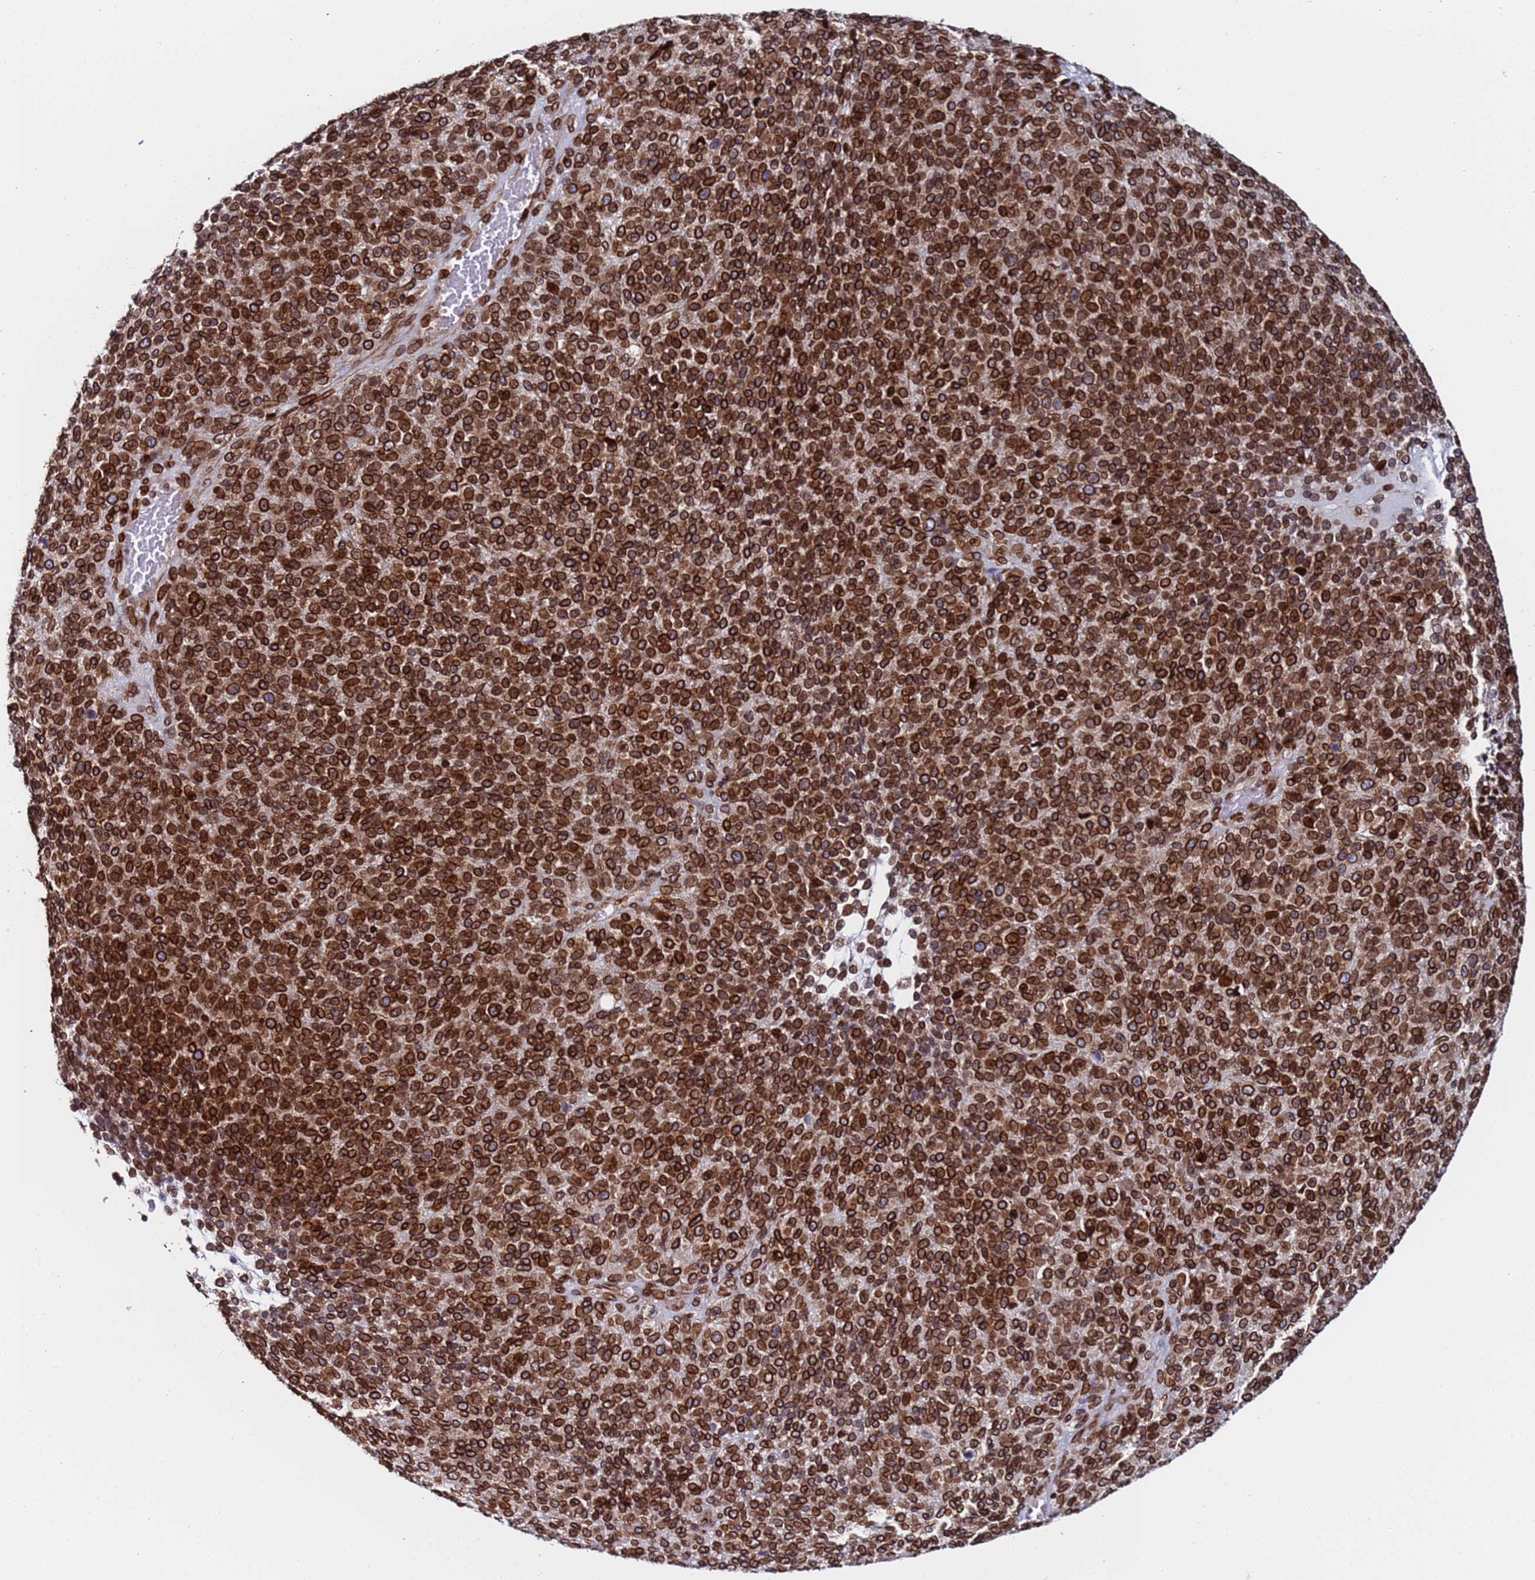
{"staining": {"intensity": "strong", "quantity": ">75%", "location": "cytoplasmic/membranous,nuclear"}, "tissue": "melanoma", "cell_type": "Tumor cells", "image_type": "cancer", "snomed": [{"axis": "morphology", "description": "Malignant melanoma, Metastatic site"}, {"axis": "topography", "description": "Brain"}], "caption": "IHC of human melanoma exhibits high levels of strong cytoplasmic/membranous and nuclear staining in about >75% of tumor cells. (Stains: DAB in brown, nuclei in blue, Microscopy: brightfield microscopy at high magnification).", "gene": "TOR1AIP1", "patient": {"sex": "female", "age": 56}}